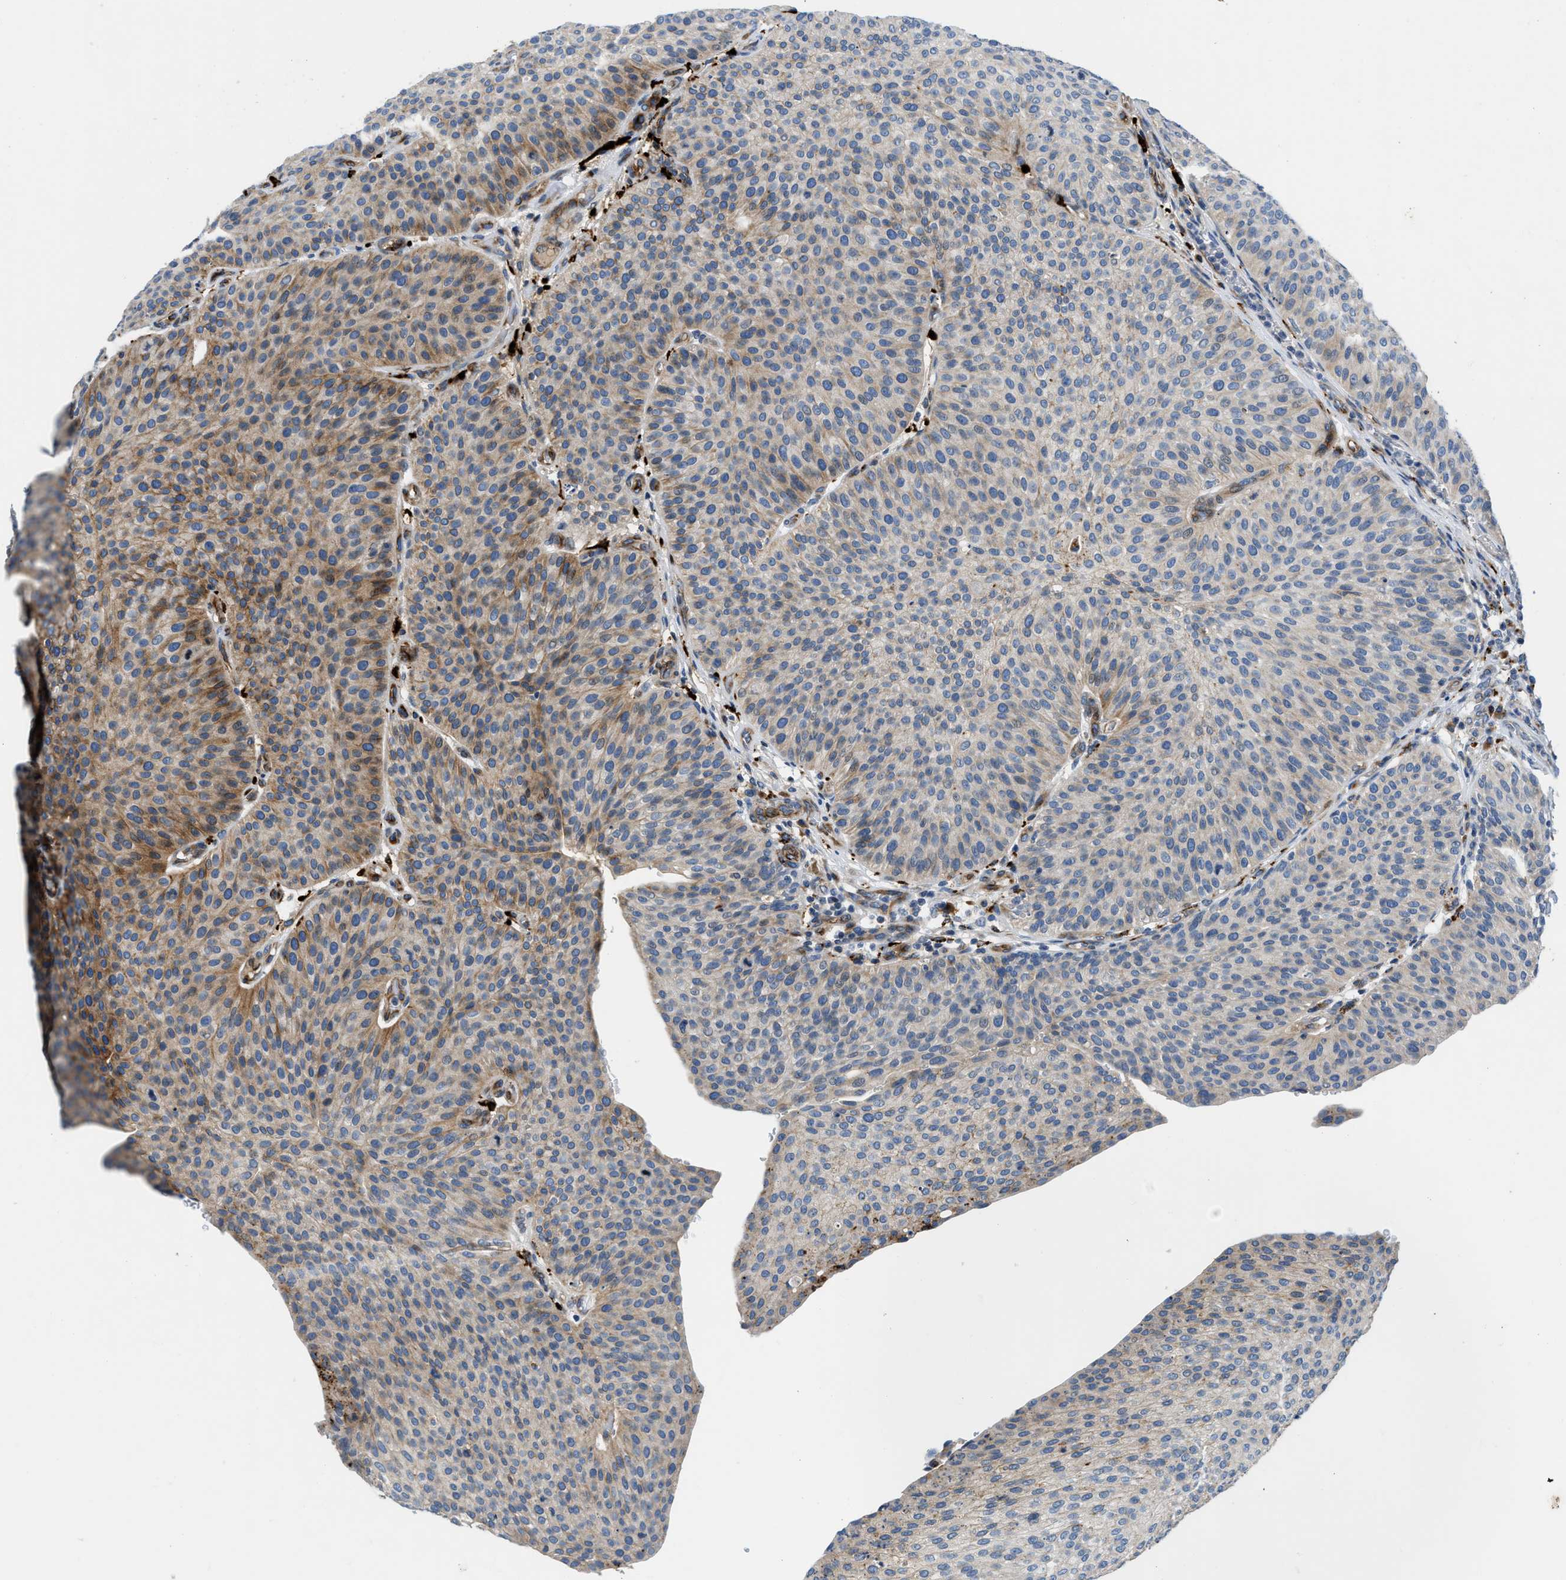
{"staining": {"intensity": "moderate", "quantity": "<25%", "location": "cytoplasmic/membranous"}, "tissue": "urothelial cancer", "cell_type": "Tumor cells", "image_type": "cancer", "snomed": [{"axis": "morphology", "description": "Urothelial carcinoma, Low grade"}, {"axis": "topography", "description": "Smooth muscle"}, {"axis": "topography", "description": "Urinary bladder"}], "caption": "Moderate cytoplasmic/membranous protein staining is appreciated in about <25% of tumor cells in low-grade urothelial carcinoma. (Brightfield microscopy of DAB IHC at high magnification).", "gene": "TMEM248", "patient": {"sex": "male", "age": 60}}